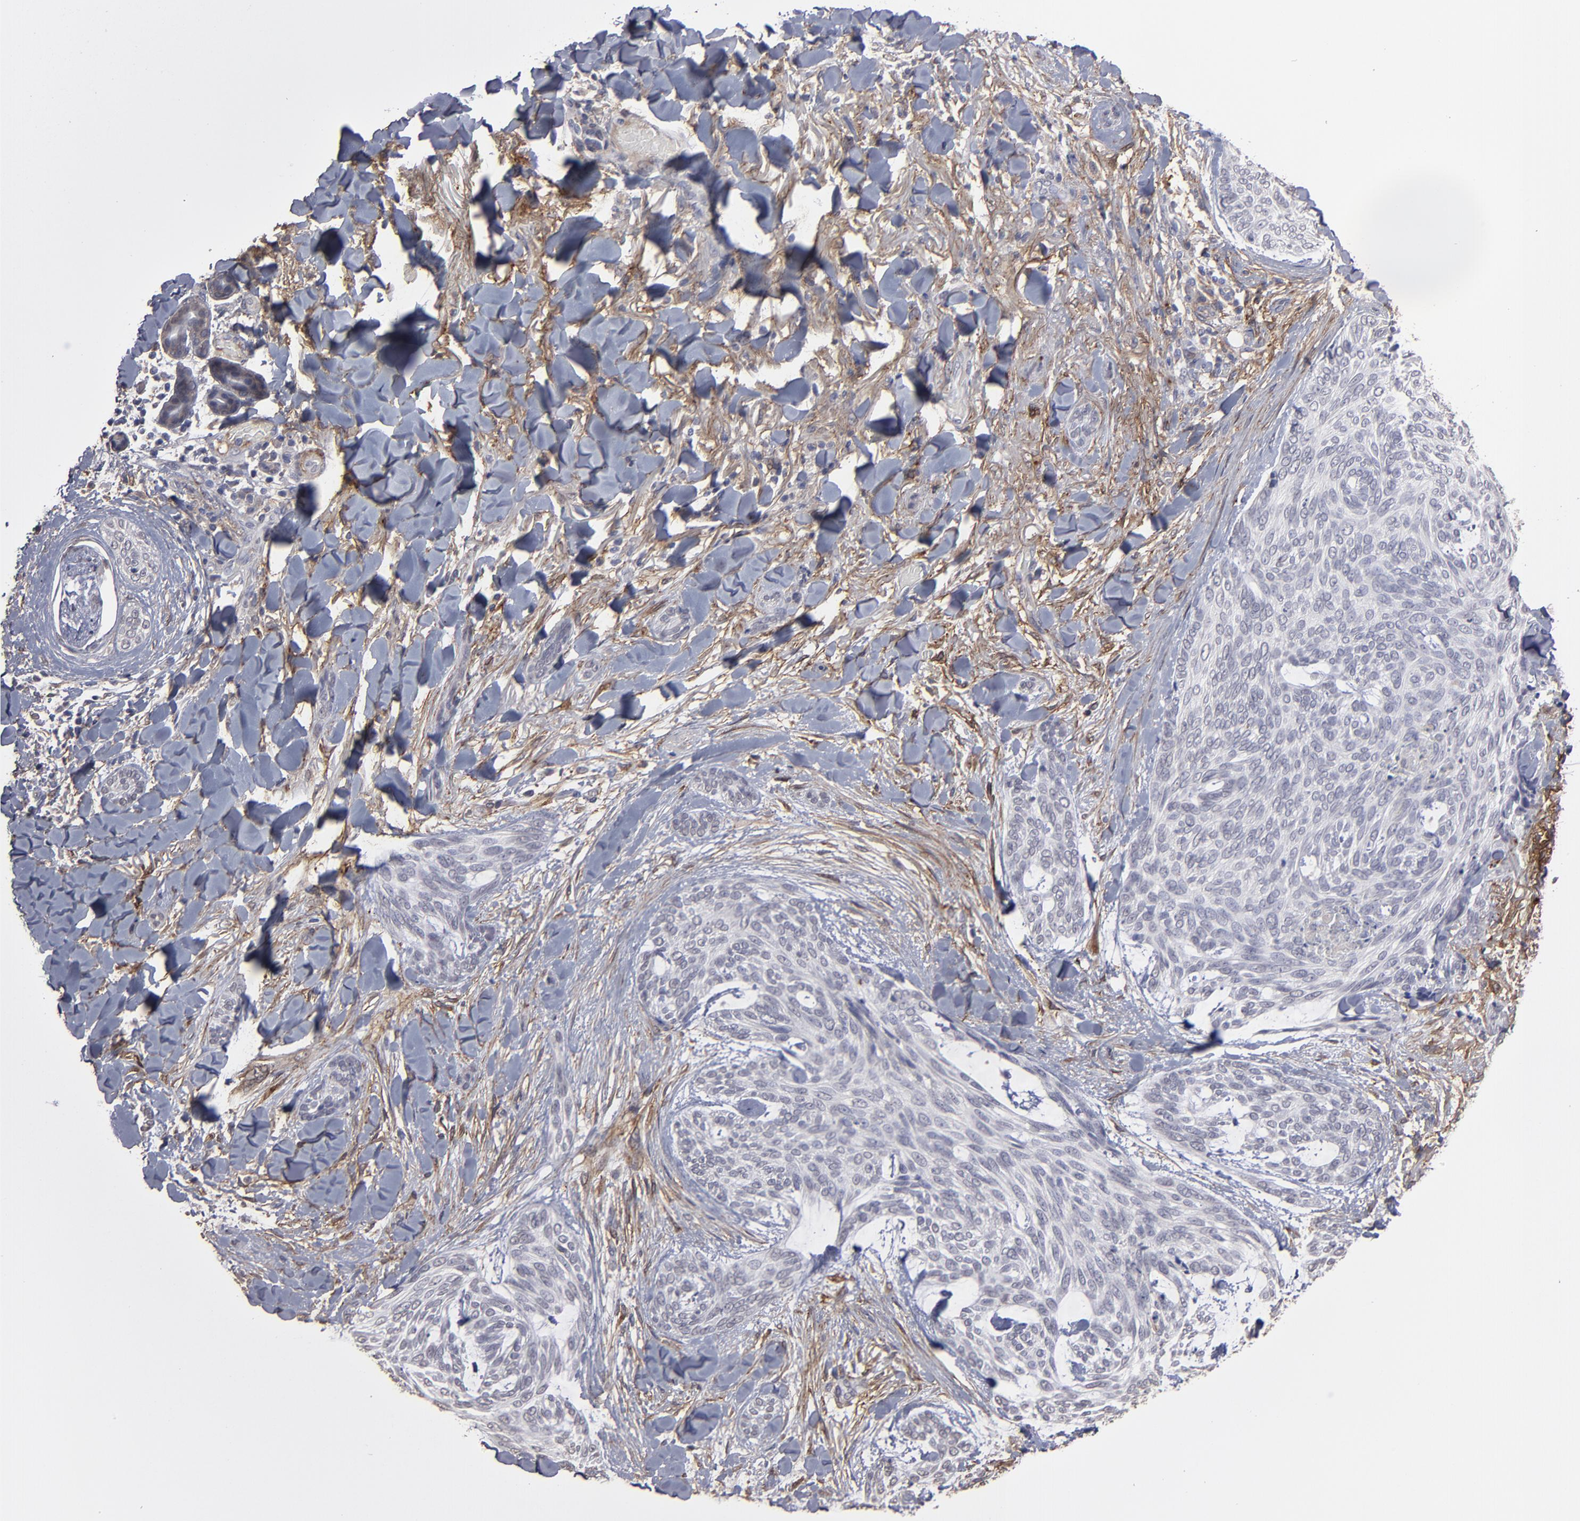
{"staining": {"intensity": "negative", "quantity": "none", "location": "none"}, "tissue": "skin cancer", "cell_type": "Tumor cells", "image_type": "cancer", "snomed": [{"axis": "morphology", "description": "Normal tissue, NOS"}, {"axis": "morphology", "description": "Basal cell carcinoma"}, {"axis": "topography", "description": "Skin"}], "caption": "Tumor cells are negative for brown protein staining in skin basal cell carcinoma.", "gene": "ITGB5", "patient": {"sex": "female", "age": 71}}